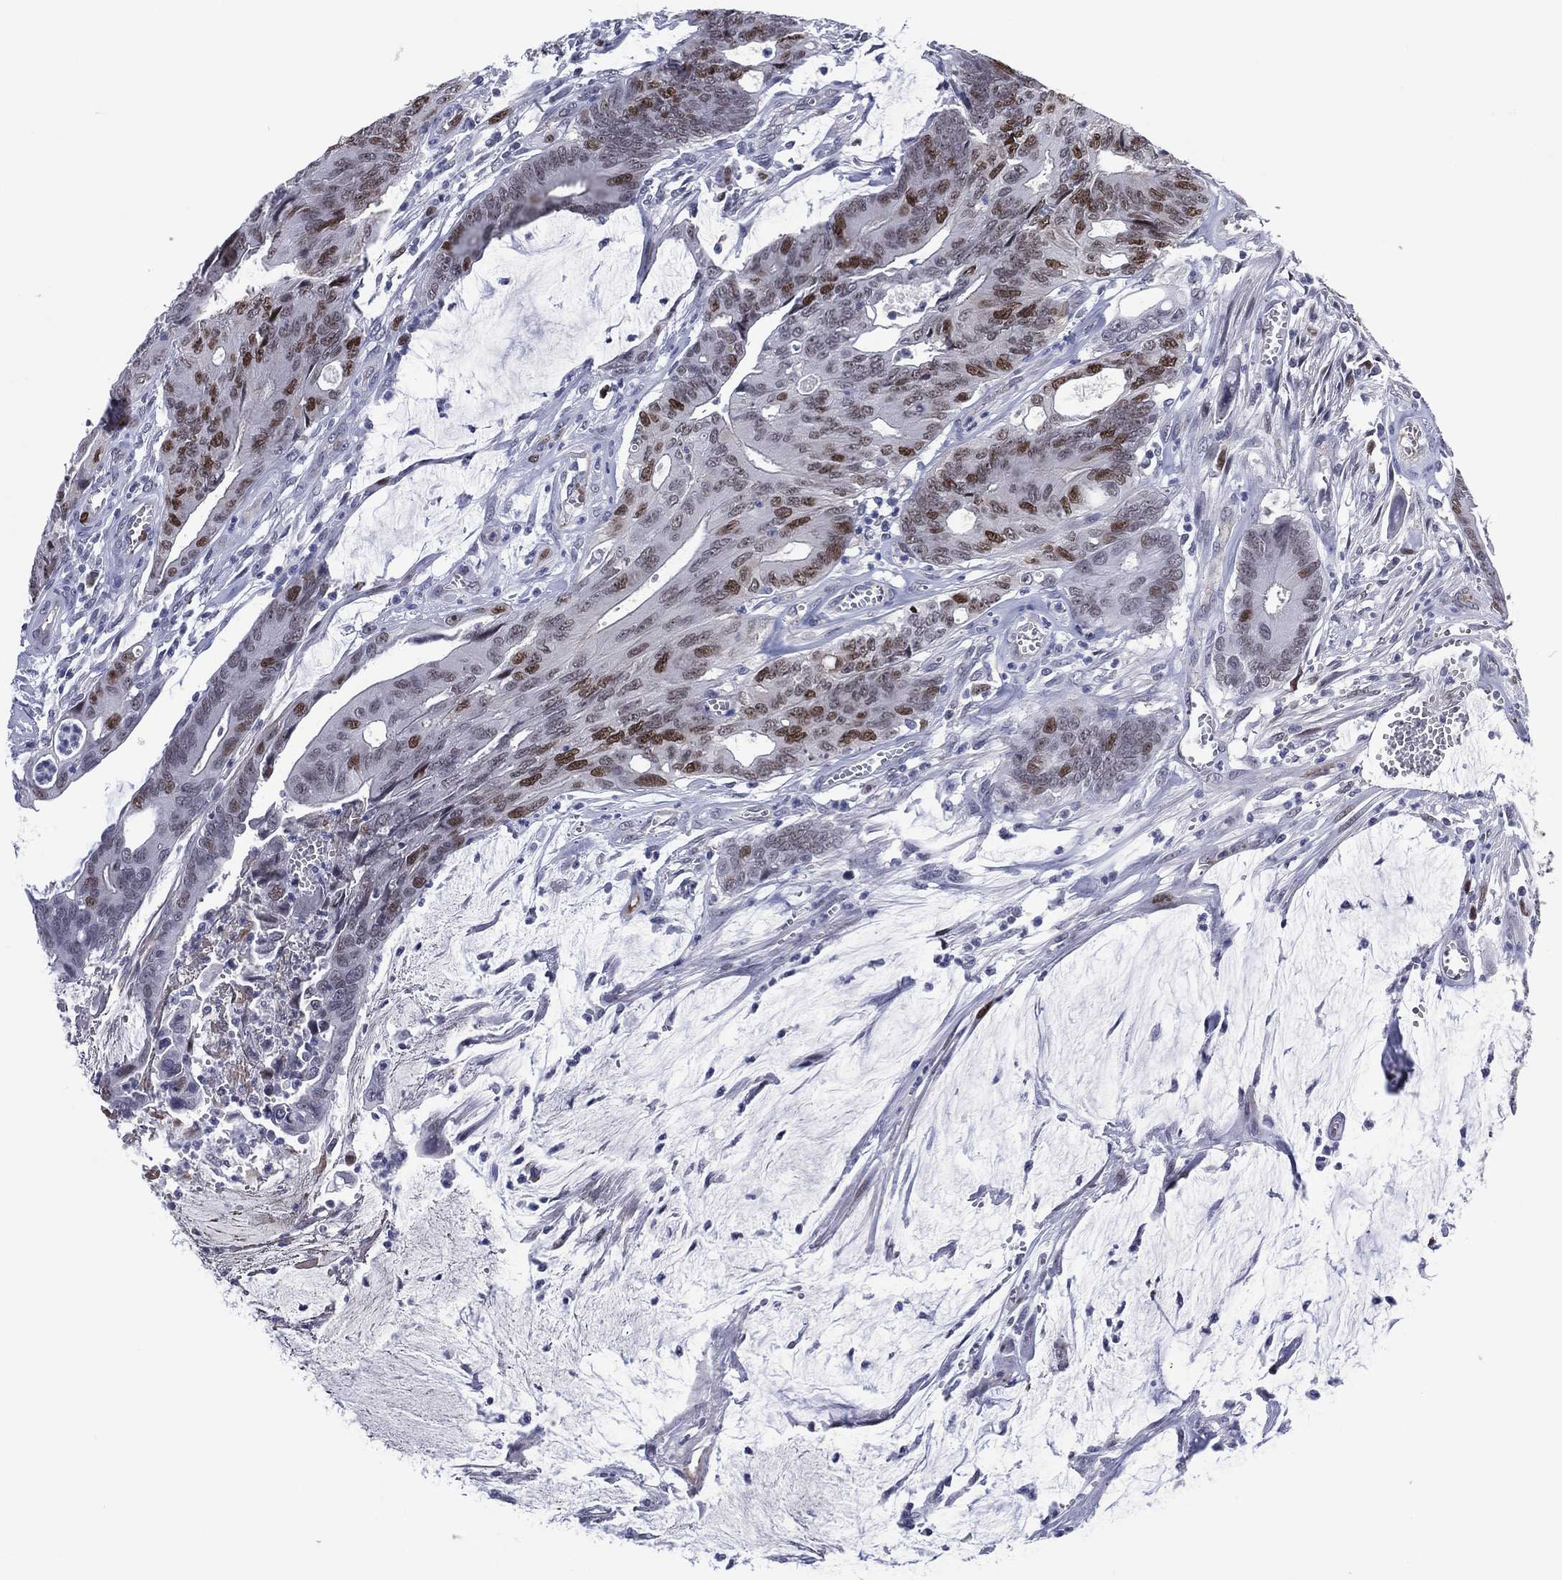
{"staining": {"intensity": "strong", "quantity": "<25%", "location": "nuclear"}, "tissue": "colorectal cancer", "cell_type": "Tumor cells", "image_type": "cancer", "snomed": [{"axis": "morphology", "description": "Normal tissue, NOS"}, {"axis": "morphology", "description": "Adenocarcinoma, NOS"}, {"axis": "topography", "description": "Colon"}], "caption": "Adenocarcinoma (colorectal) stained for a protein displays strong nuclear positivity in tumor cells.", "gene": "GATA6", "patient": {"sex": "male", "age": 65}}